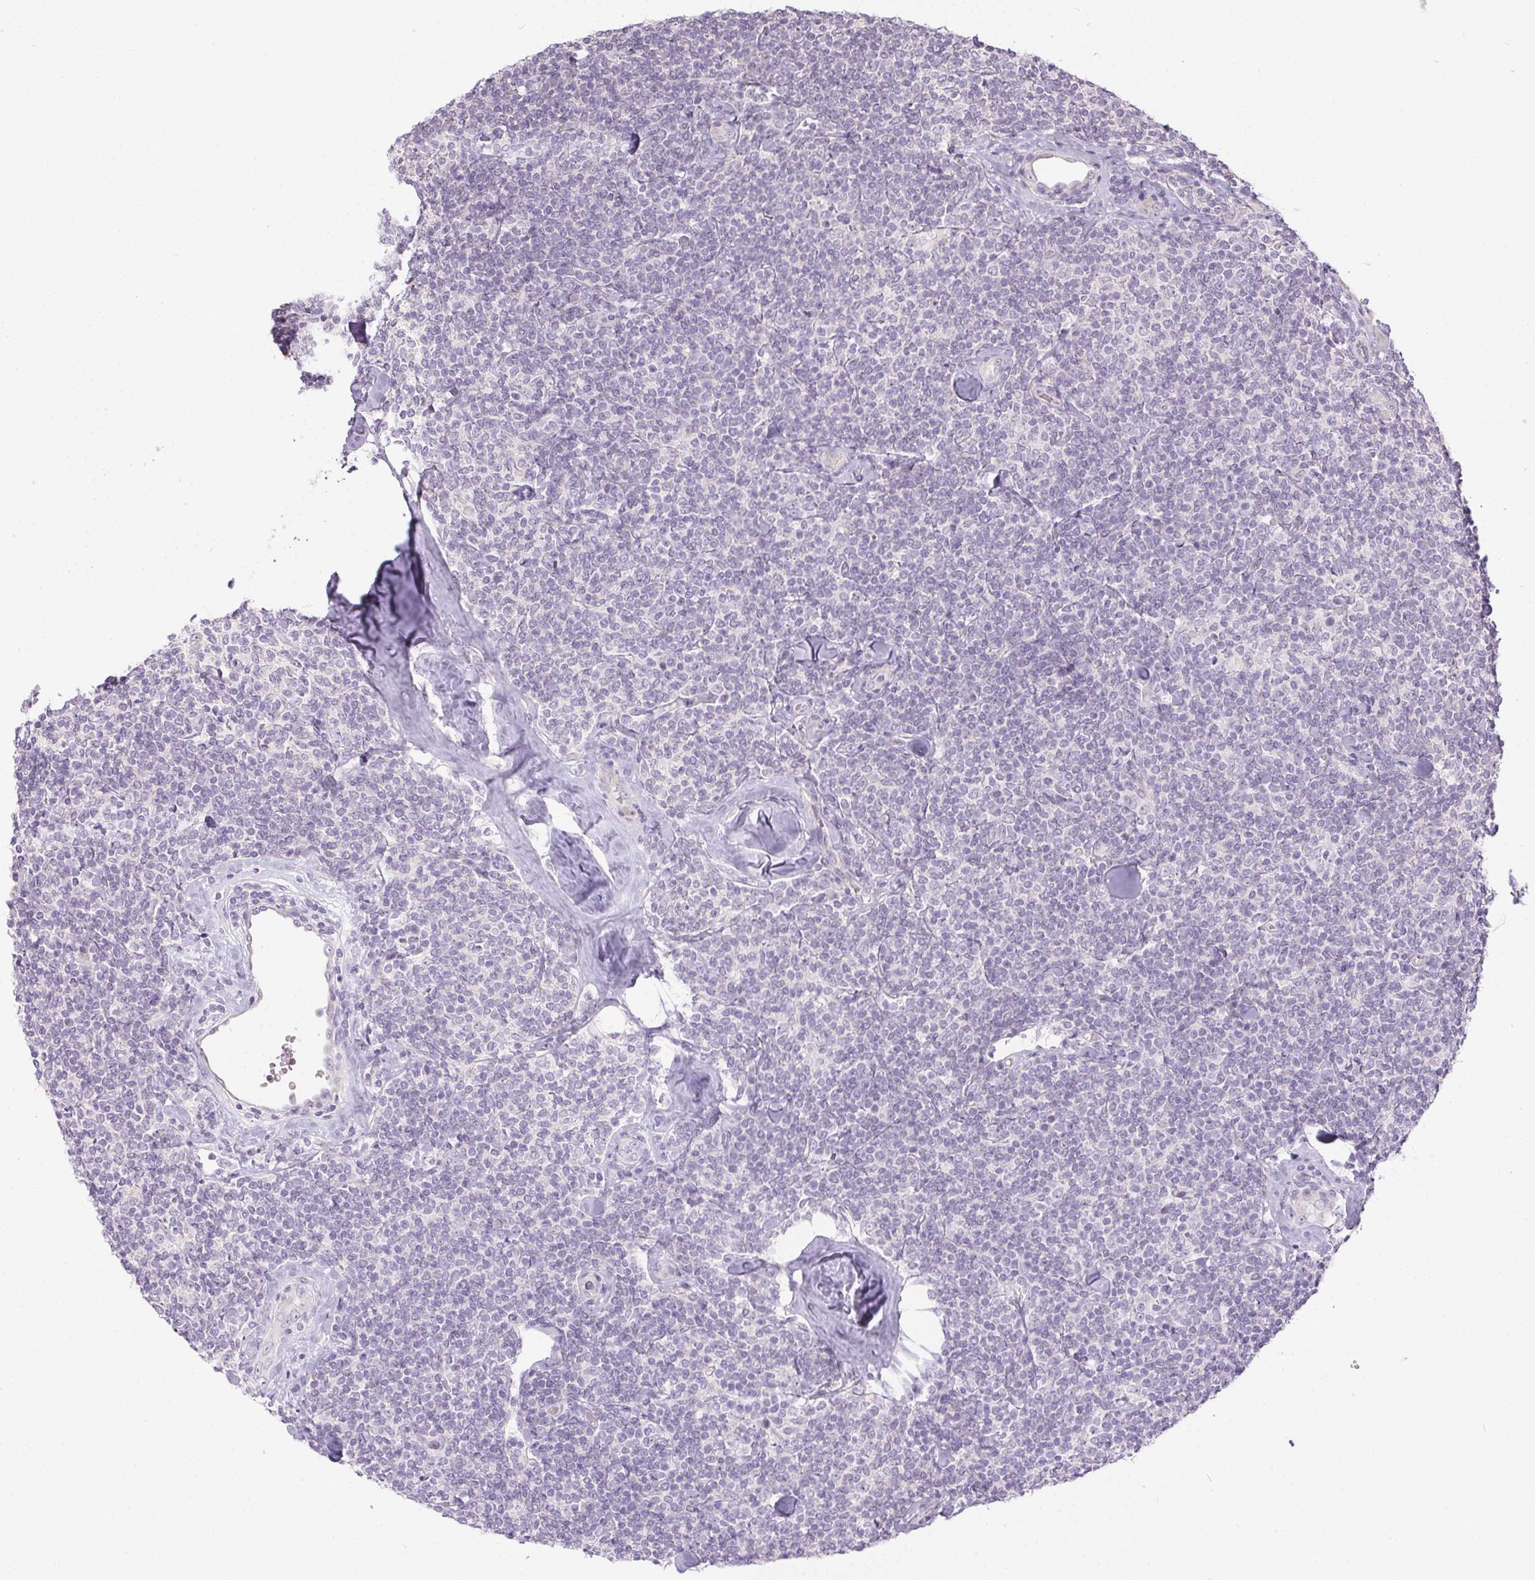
{"staining": {"intensity": "negative", "quantity": "none", "location": "none"}, "tissue": "lymphoma", "cell_type": "Tumor cells", "image_type": "cancer", "snomed": [{"axis": "morphology", "description": "Malignant lymphoma, non-Hodgkin's type, Low grade"}, {"axis": "topography", "description": "Lymph node"}], "caption": "Immunohistochemistry (IHC) of lymphoma reveals no expression in tumor cells.", "gene": "CTCFL", "patient": {"sex": "female", "age": 56}}